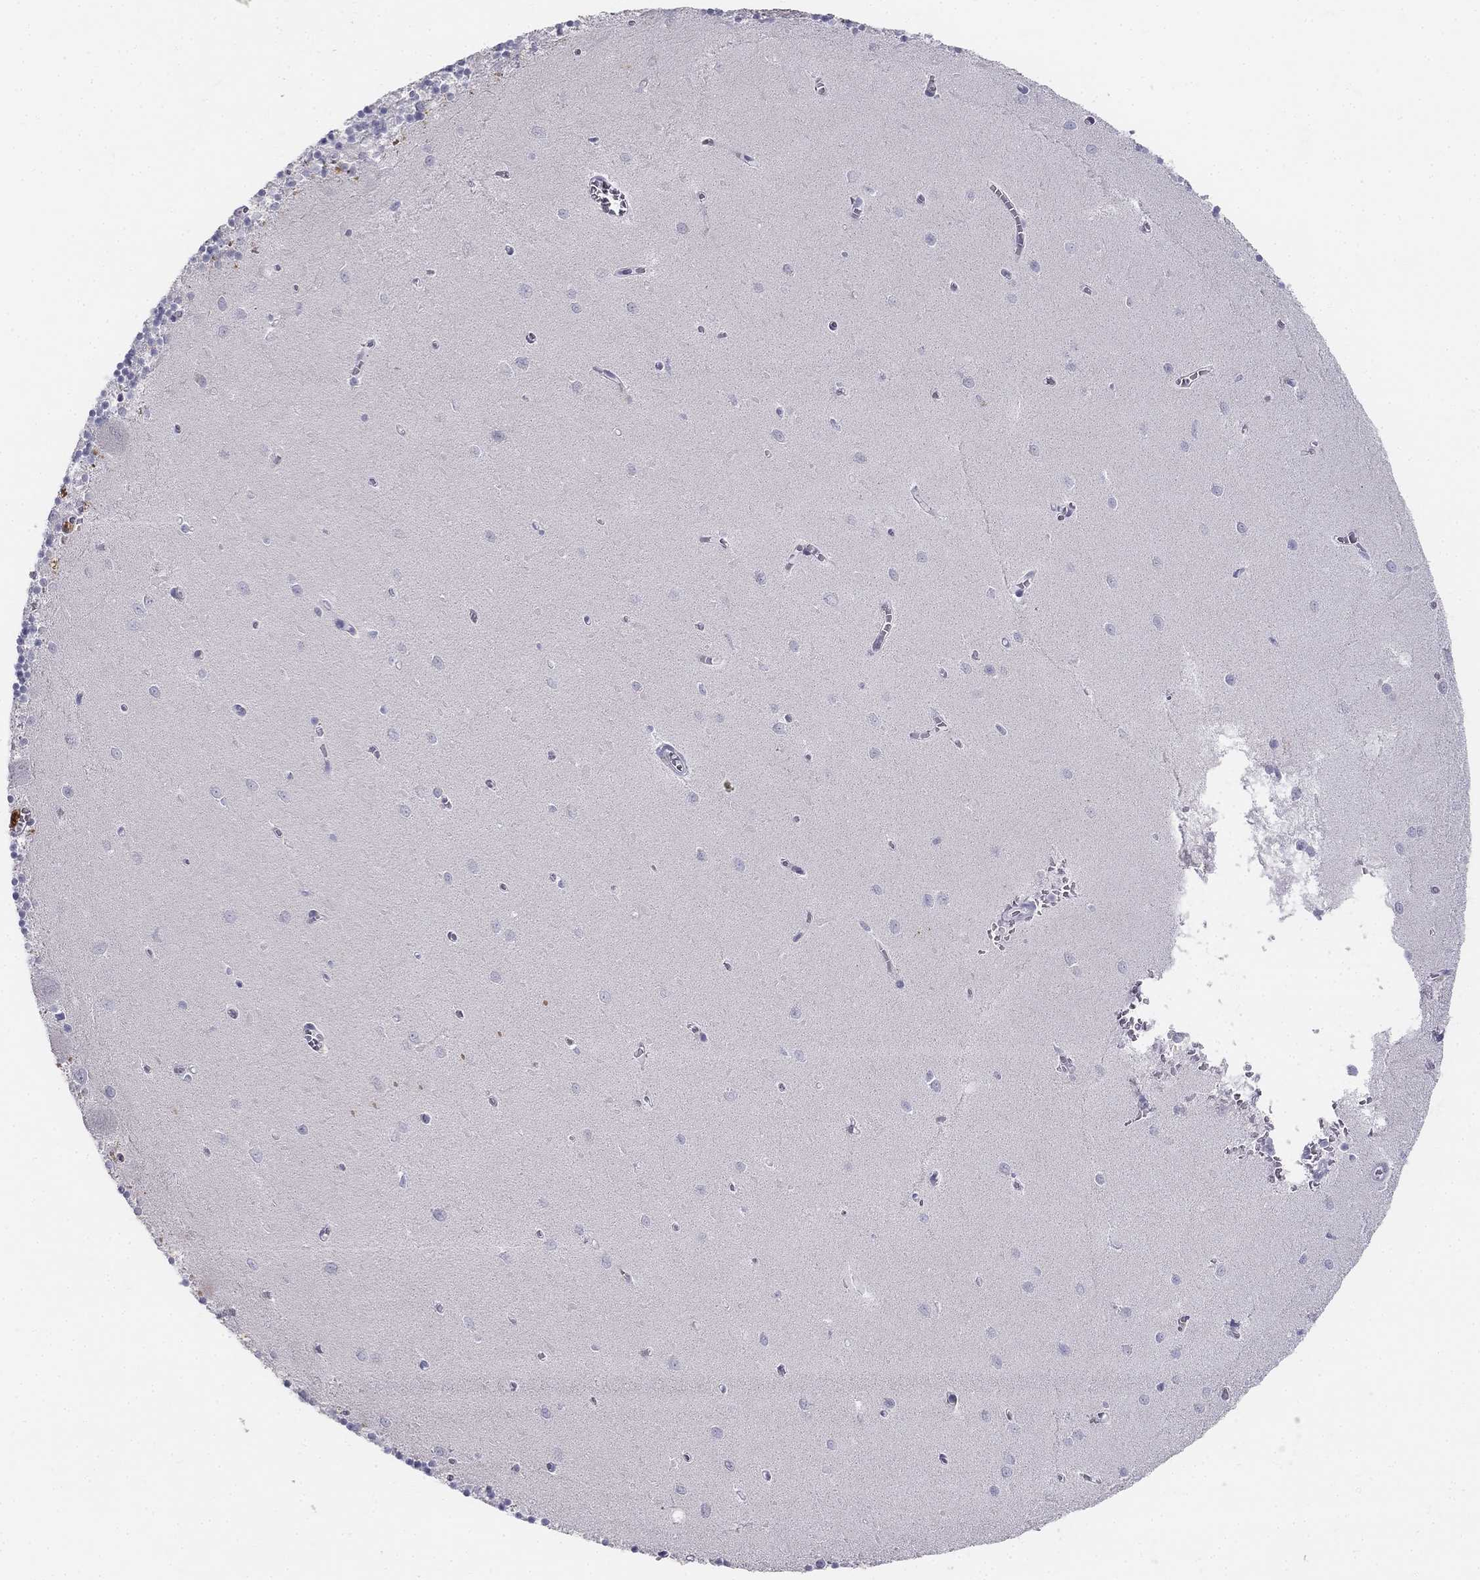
{"staining": {"intensity": "negative", "quantity": "none", "location": "none"}, "tissue": "cerebellum", "cell_type": "Cells in granular layer", "image_type": "normal", "snomed": [{"axis": "morphology", "description": "Normal tissue, NOS"}, {"axis": "topography", "description": "Cerebellum"}], "caption": "Immunohistochemical staining of normal human cerebellum exhibits no significant expression in cells in granular layer.", "gene": "ALOXE3", "patient": {"sex": "female", "age": 64}}